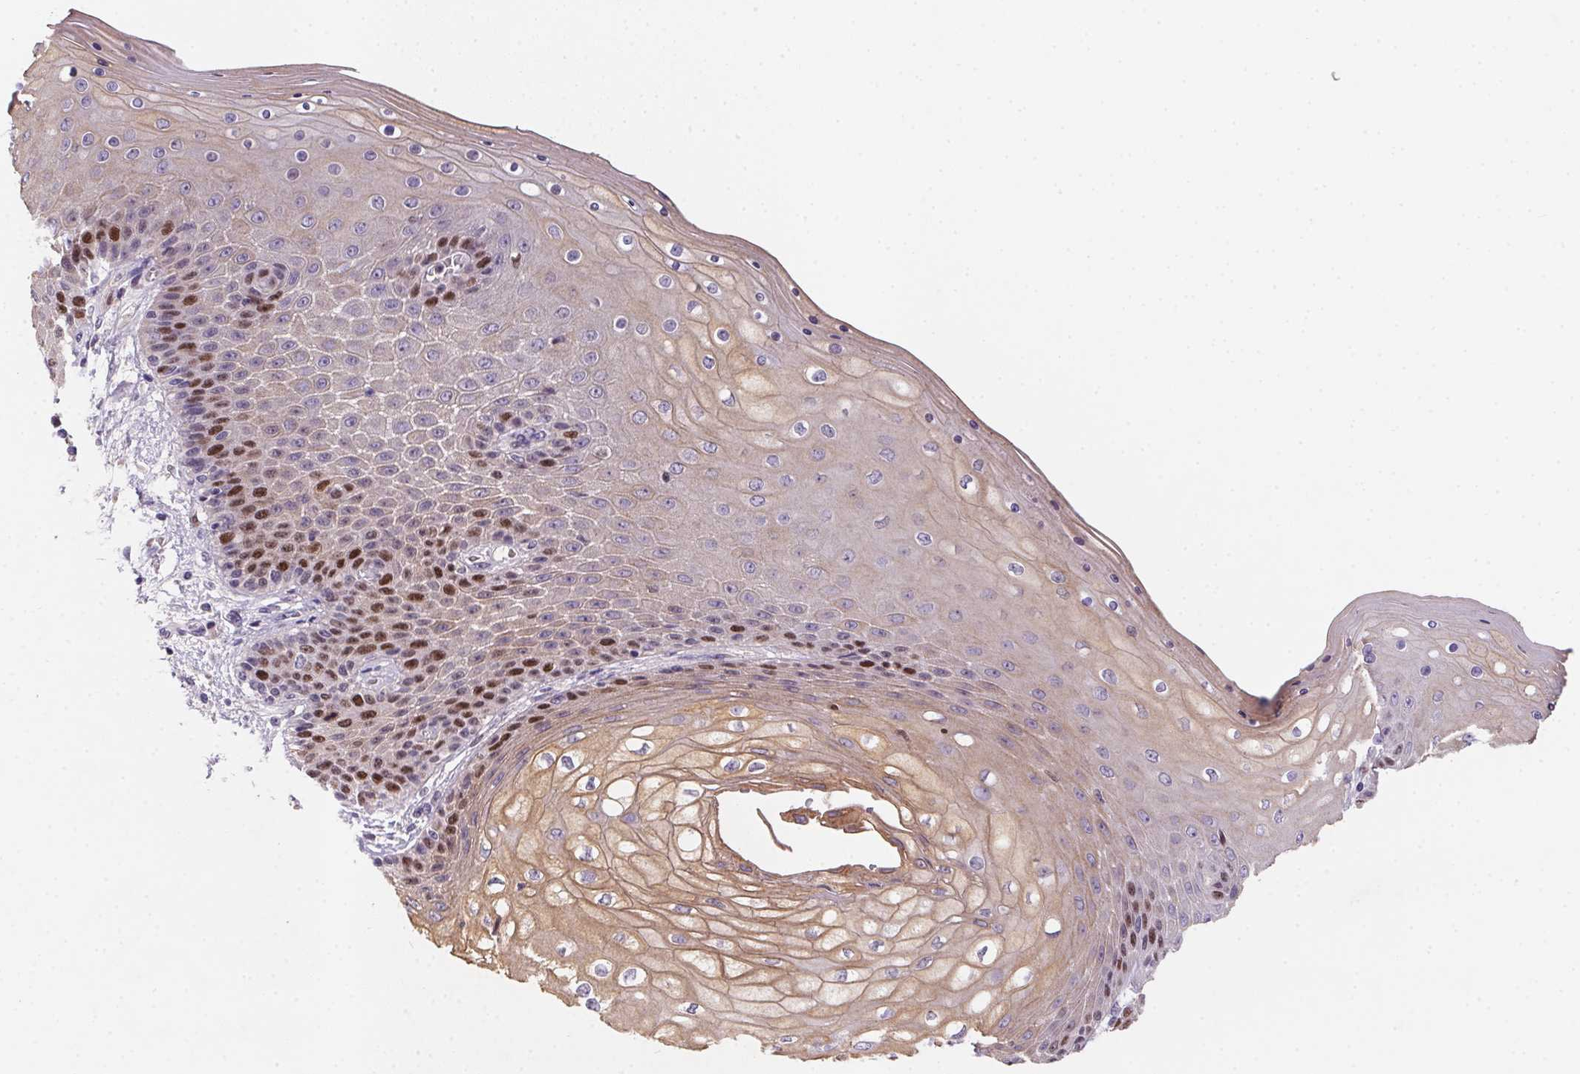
{"staining": {"intensity": "strong", "quantity": "<25%", "location": "nuclear"}, "tissue": "skin", "cell_type": "Epidermal cells", "image_type": "normal", "snomed": [{"axis": "morphology", "description": "Normal tissue, NOS"}, {"axis": "topography", "description": "Anal"}], "caption": "IHC photomicrograph of benign skin: human skin stained using IHC reveals medium levels of strong protein expression localized specifically in the nuclear of epidermal cells, appearing as a nuclear brown color.", "gene": "HELLS", "patient": {"sex": "female", "age": 46}}